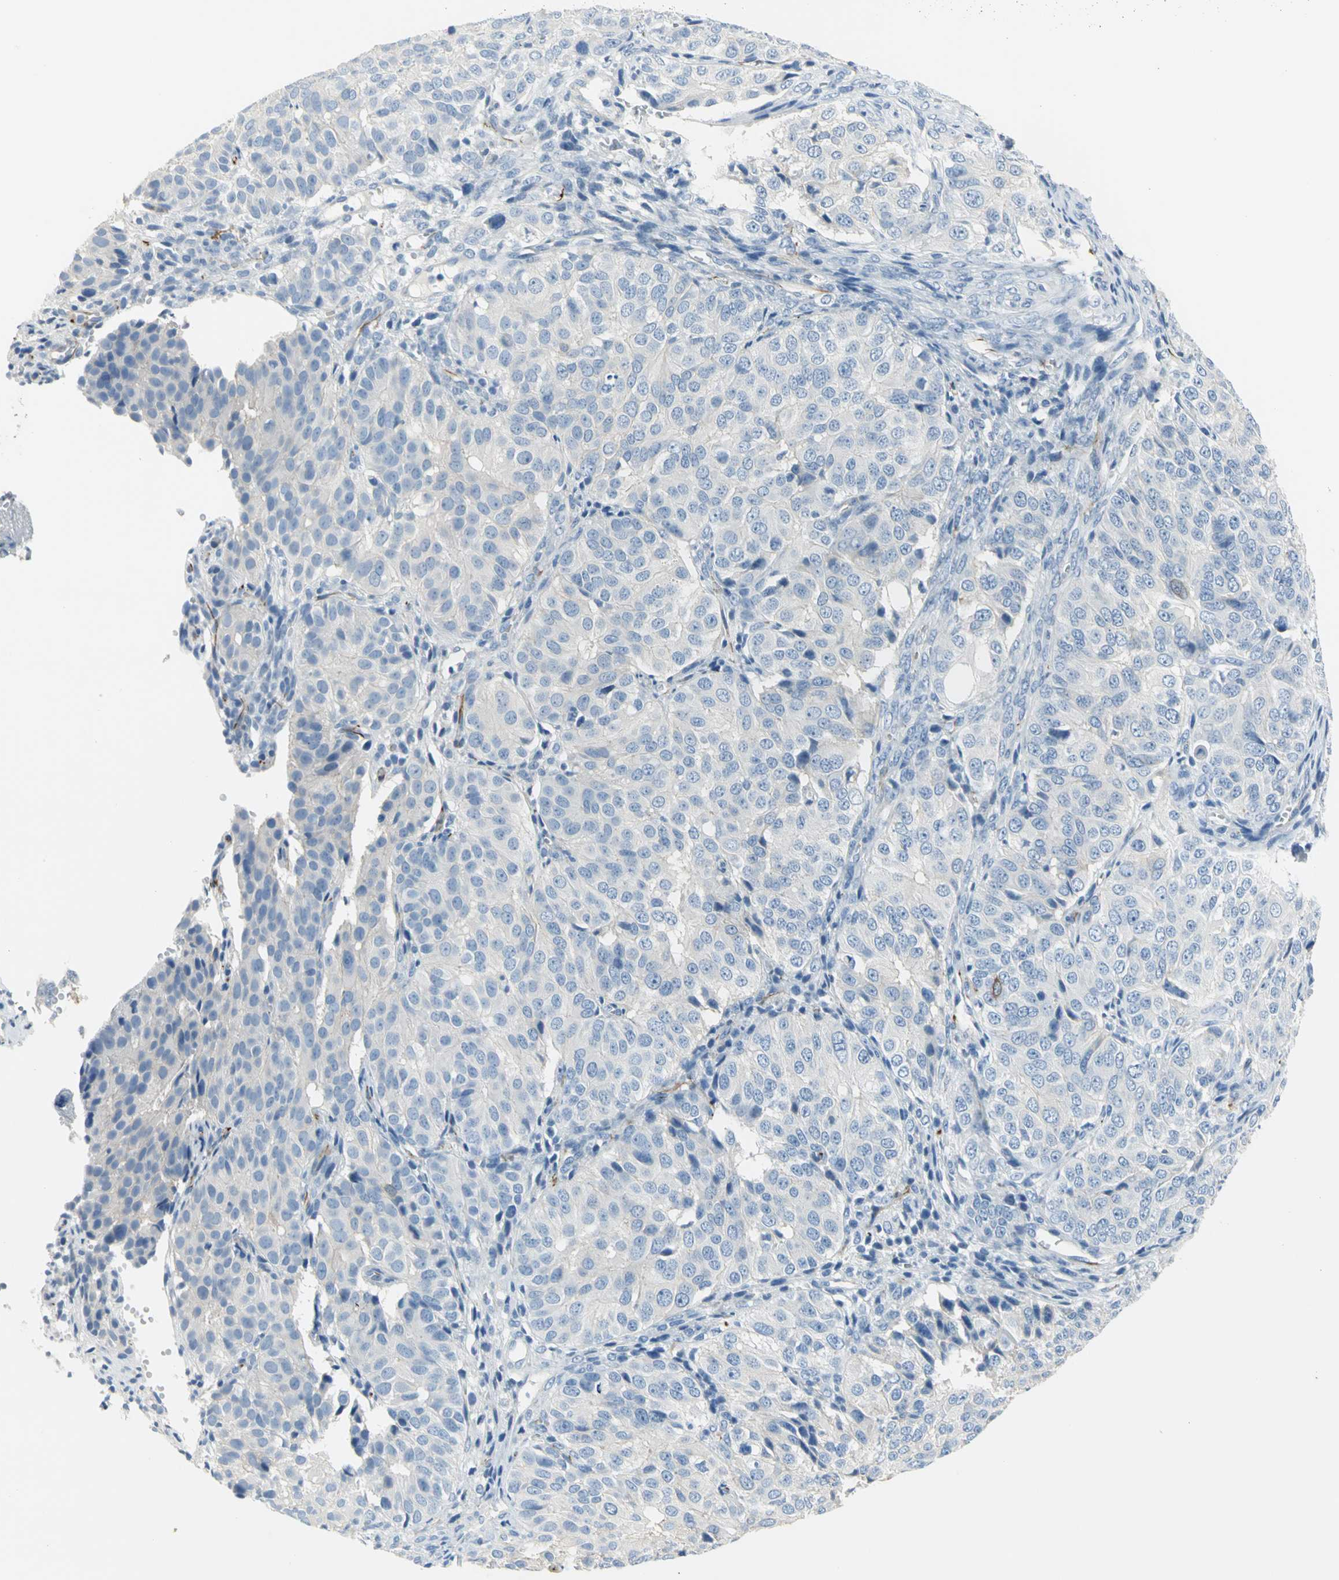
{"staining": {"intensity": "negative", "quantity": "none", "location": "none"}, "tissue": "ovarian cancer", "cell_type": "Tumor cells", "image_type": "cancer", "snomed": [{"axis": "morphology", "description": "Carcinoma, endometroid"}, {"axis": "topography", "description": "Ovary"}], "caption": "Immunohistochemistry (IHC) photomicrograph of neoplastic tissue: ovarian endometroid carcinoma stained with DAB demonstrates no significant protein positivity in tumor cells.", "gene": "ALOX15", "patient": {"sex": "female", "age": 51}}